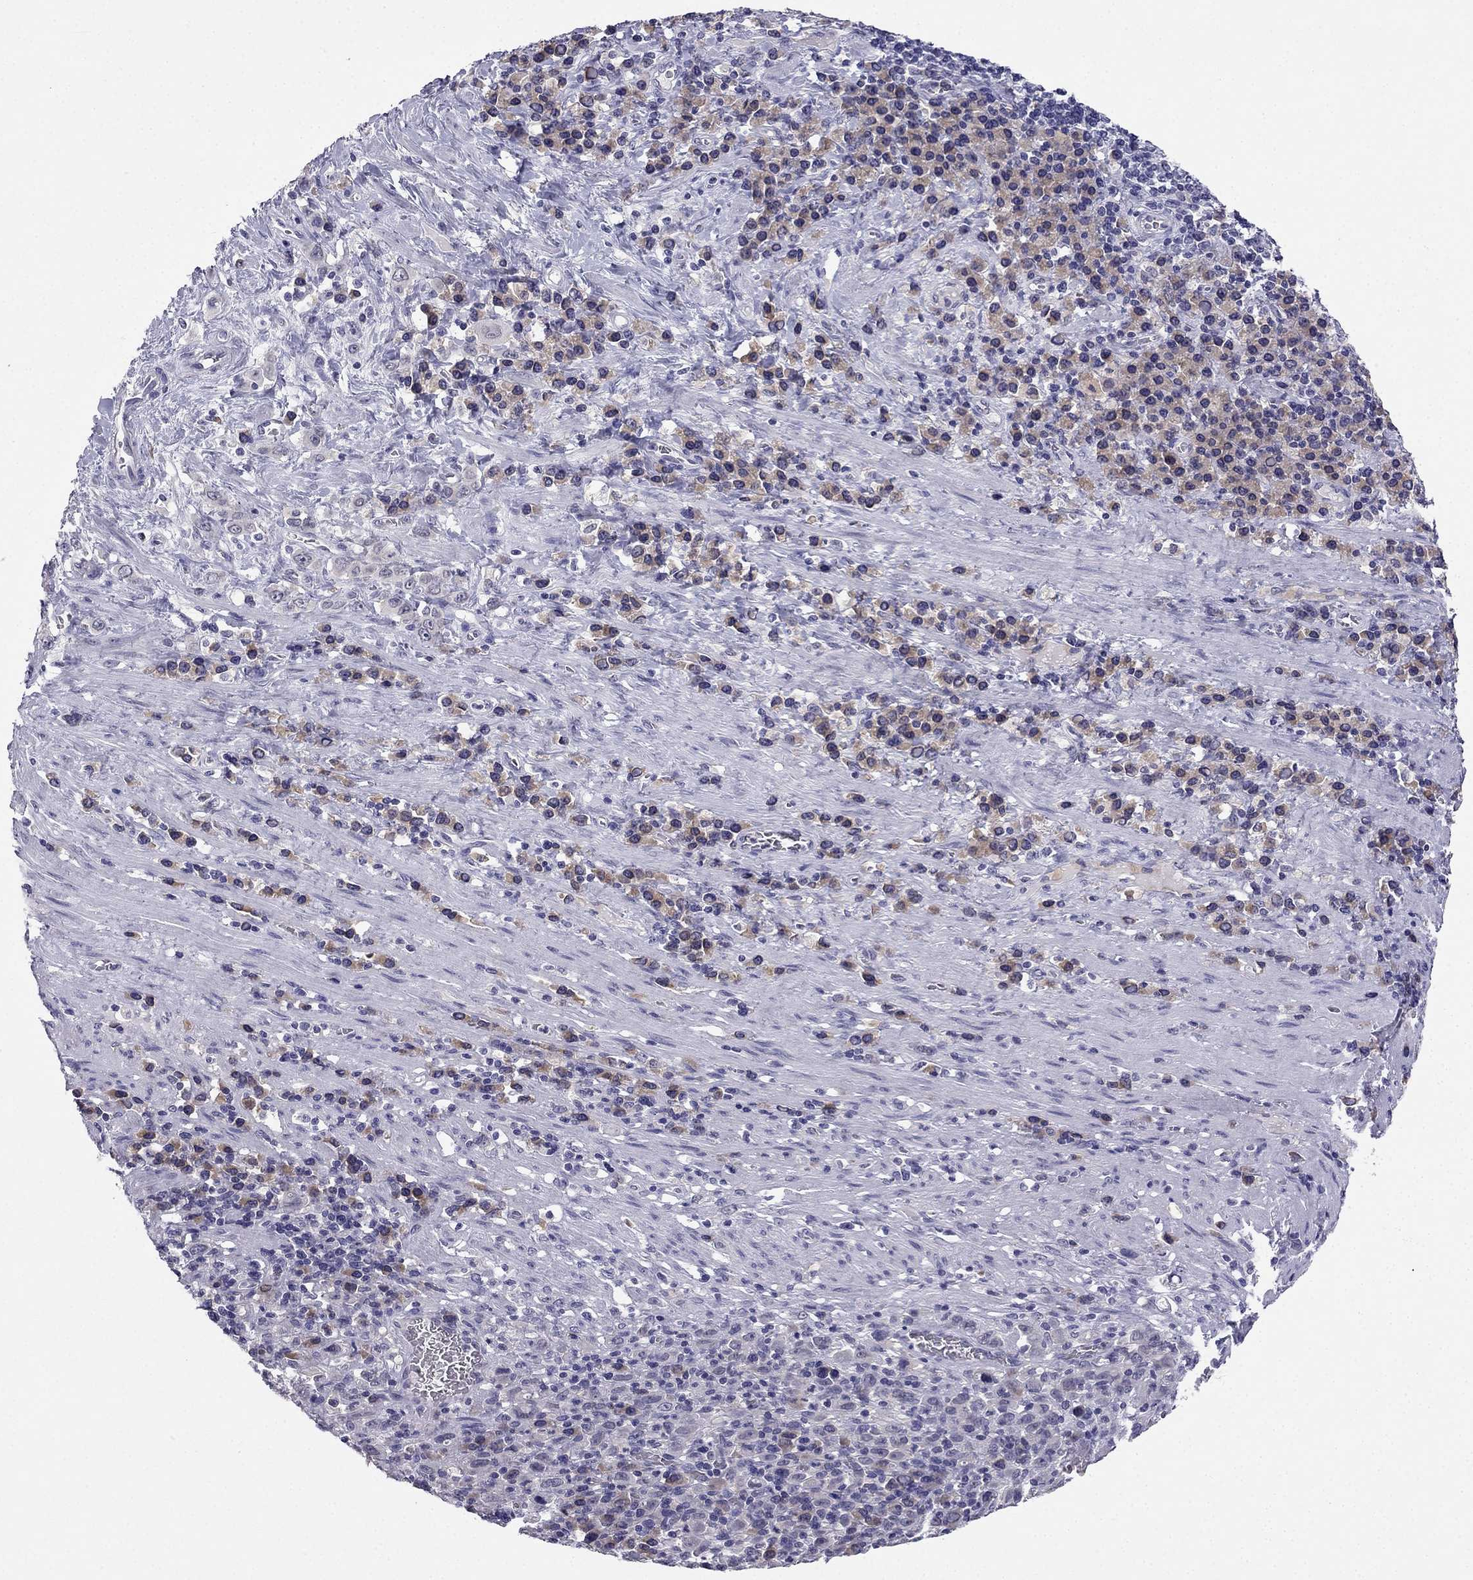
{"staining": {"intensity": "negative", "quantity": "none", "location": "none"}, "tissue": "stomach cancer", "cell_type": "Tumor cells", "image_type": "cancer", "snomed": [{"axis": "morphology", "description": "Adenocarcinoma, NOS"}, {"axis": "topography", "description": "Stomach, upper"}], "caption": "Tumor cells show no significant positivity in stomach cancer.", "gene": "C16orf89", "patient": {"sex": "male", "age": 75}}